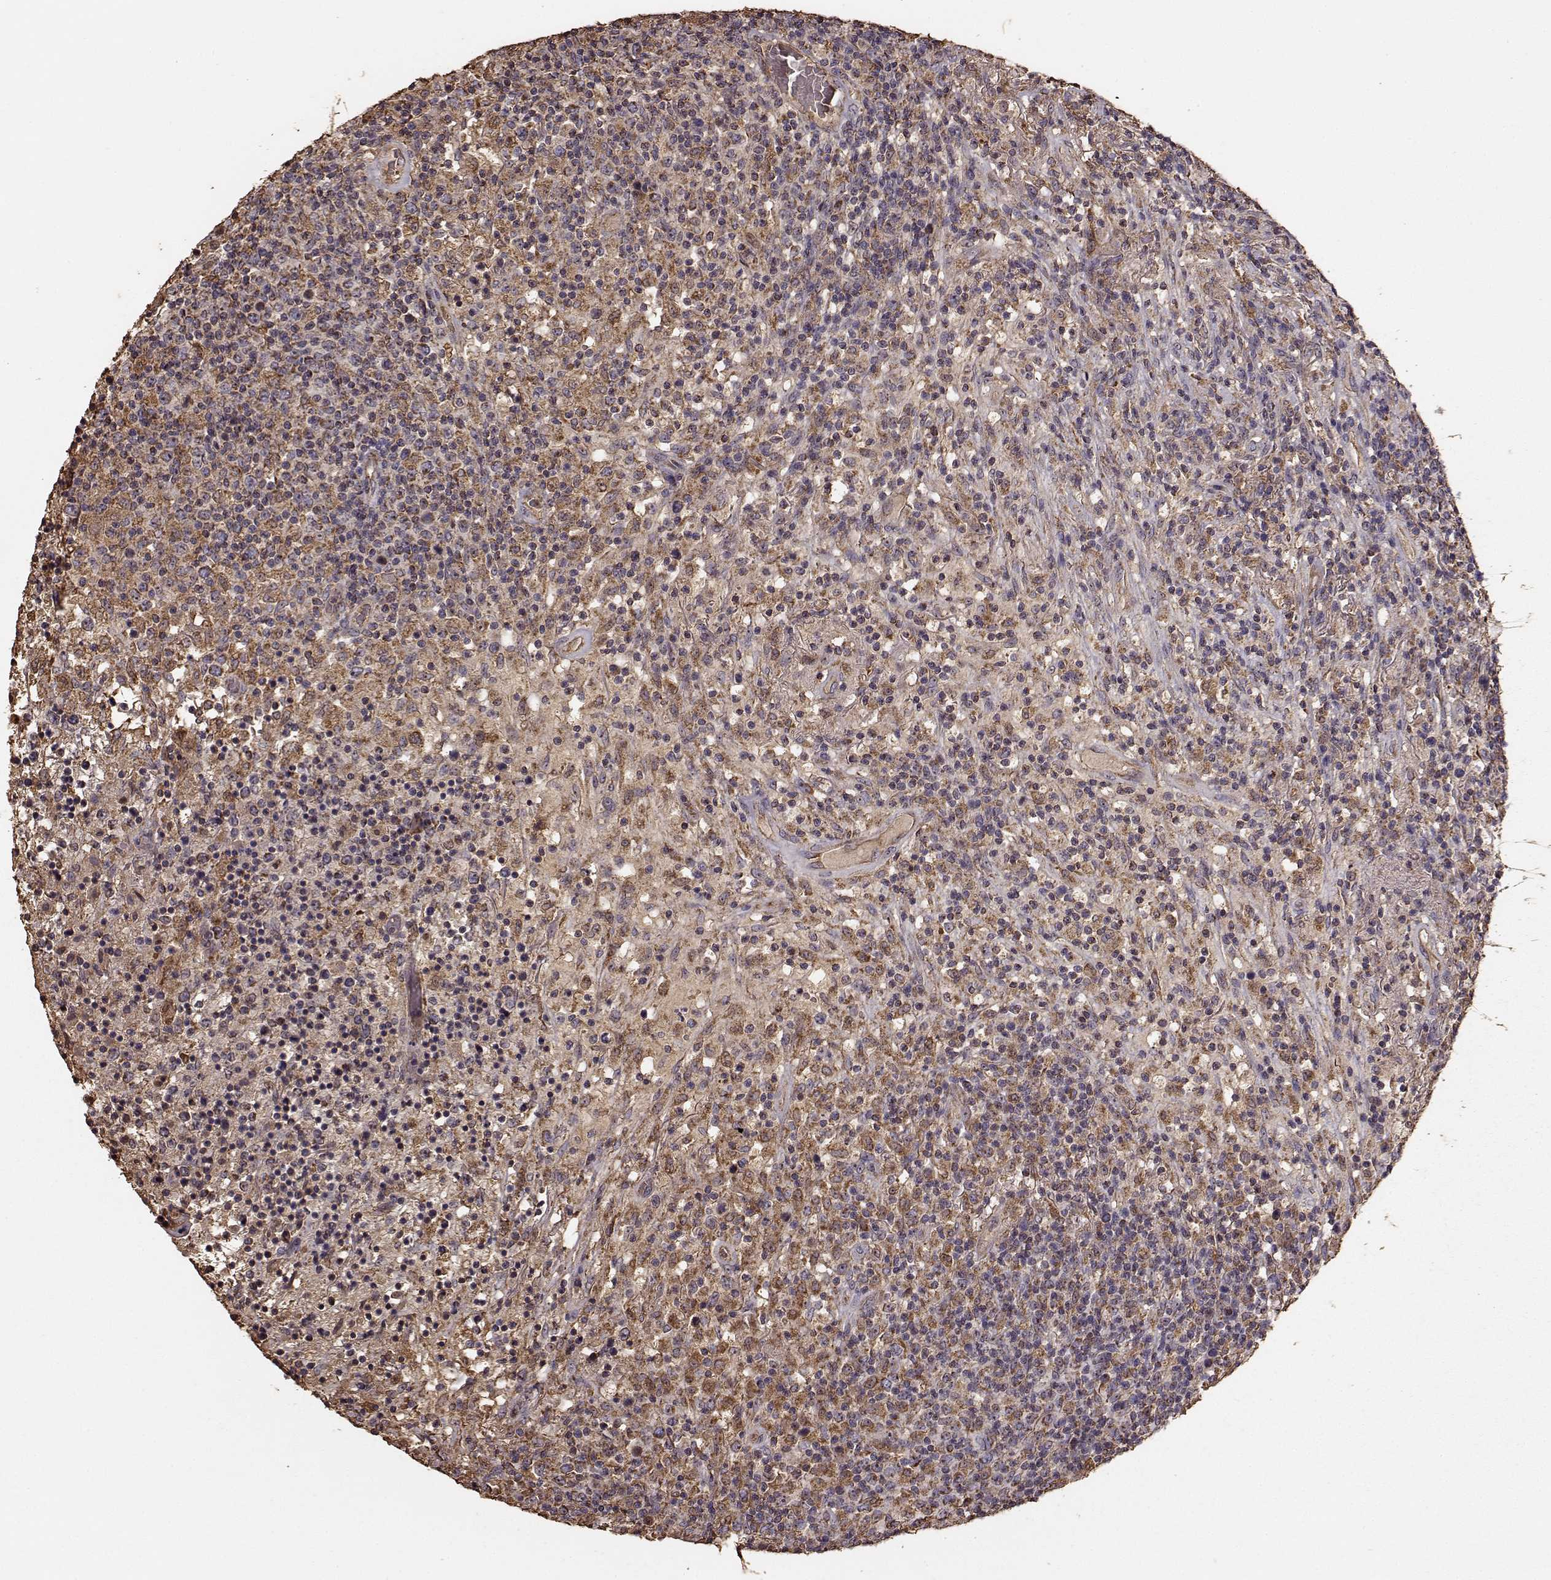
{"staining": {"intensity": "moderate", "quantity": "25%-75%", "location": "cytoplasmic/membranous"}, "tissue": "lymphoma", "cell_type": "Tumor cells", "image_type": "cancer", "snomed": [{"axis": "morphology", "description": "Malignant lymphoma, non-Hodgkin's type, High grade"}, {"axis": "topography", "description": "Lung"}], "caption": "An image of human high-grade malignant lymphoma, non-Hodgkin's type stained for a protein reveals moderate cytoplasmic/membranous brown staining in tumor cells.", "gene": "PTGES2", "patient": {"sex": "male", "age": 79}}